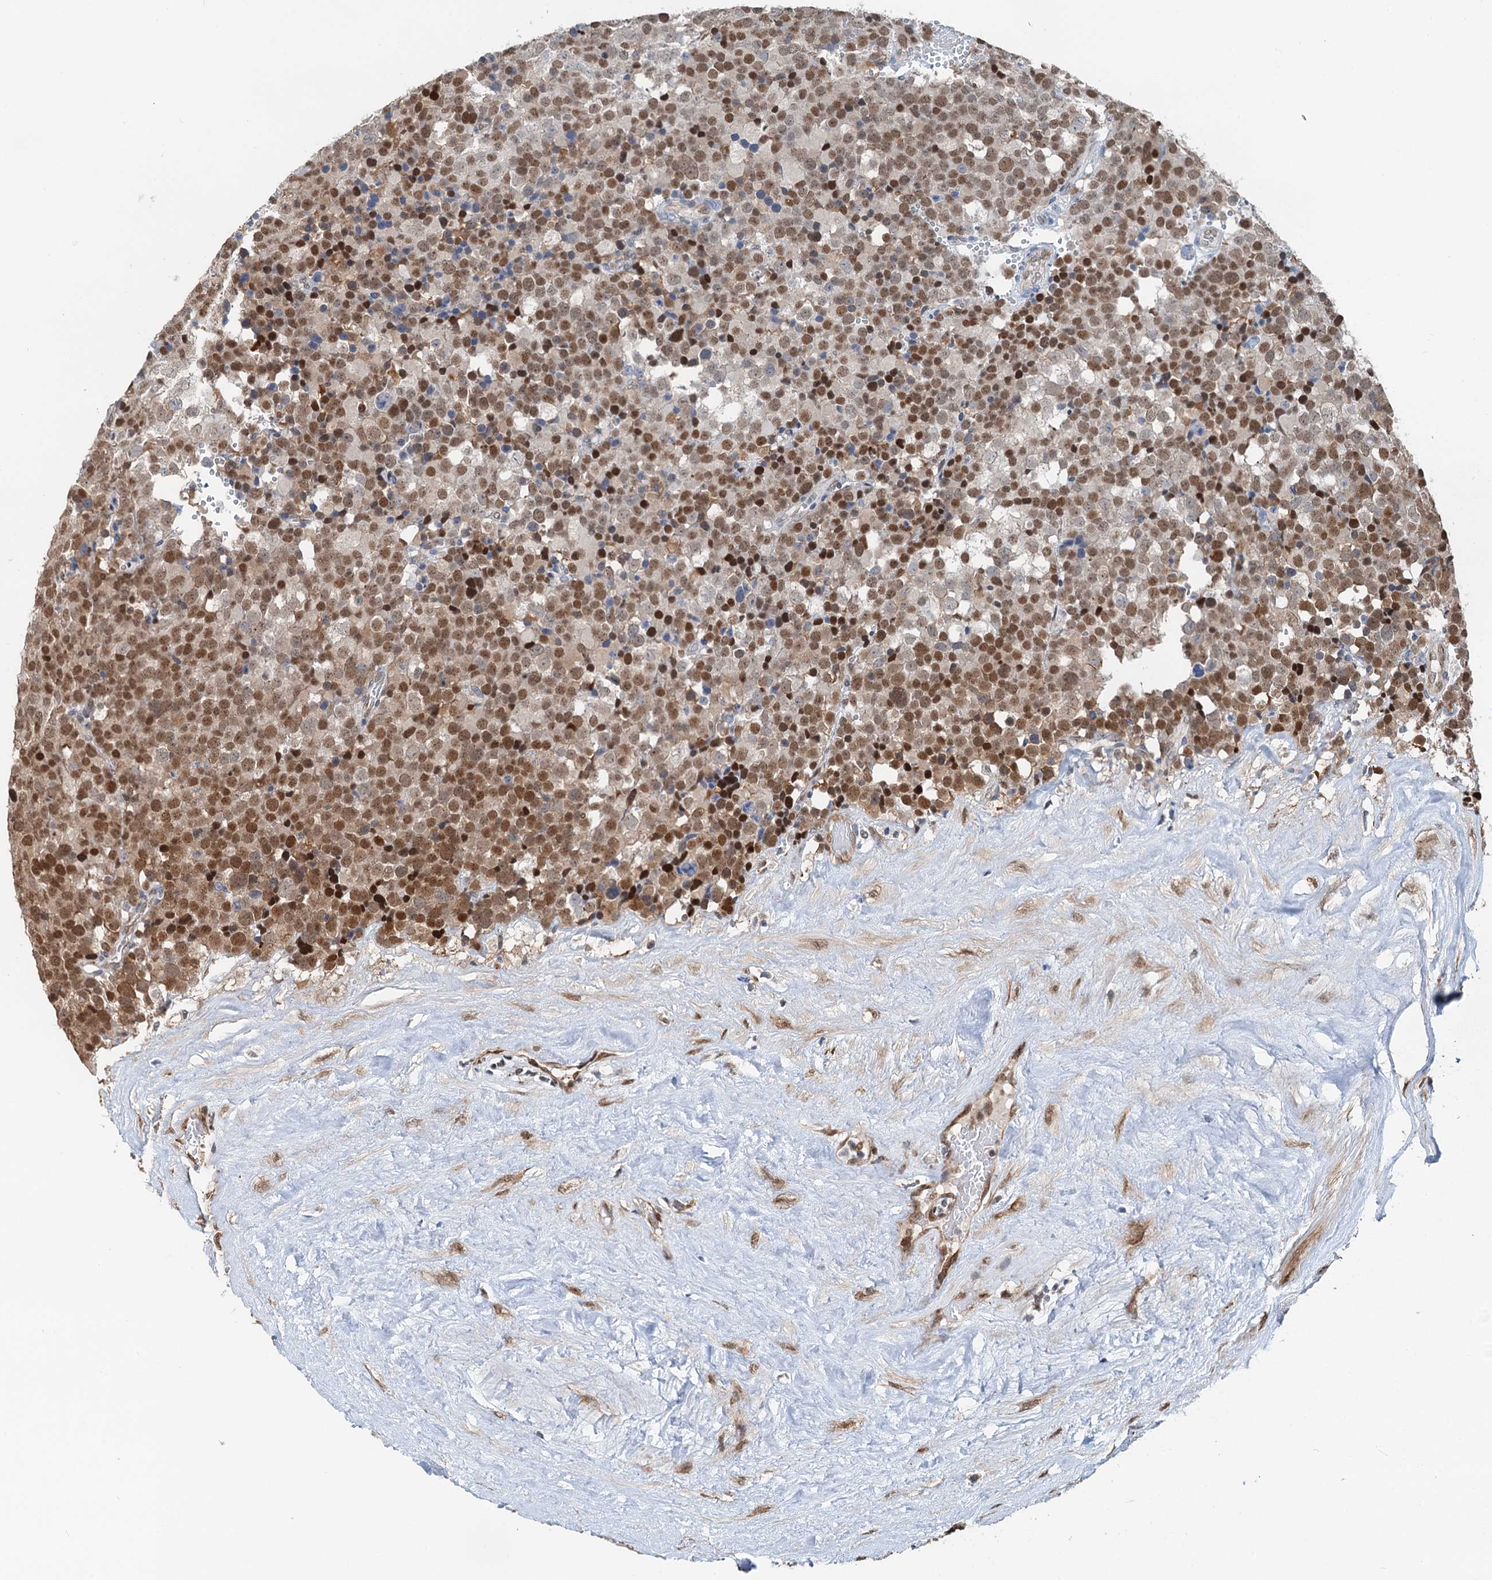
{"staining": {"intensity": "moderate", "quantity": ">75%", "location": "nuclear"}, "tissue": "testis cancer", "cell_type": "Tumor cells", "image_type": "cancer", "snomed": [{"axis": "morphology", "description": "Seminoma, NOS"}, {"axis": "topography", "description": "Testis"}], "caption": "Immunohistochemistry image of neoplastic tissue: seminoma (testis) stained using immunohistochemistry exhibits medium levels of moderate protein expression localized specifically in the nuclear of tumor cells, appearing as a nuclear brown color.", "gene": "CFDP1", "patient": {"sex": "male", "age": 71}}